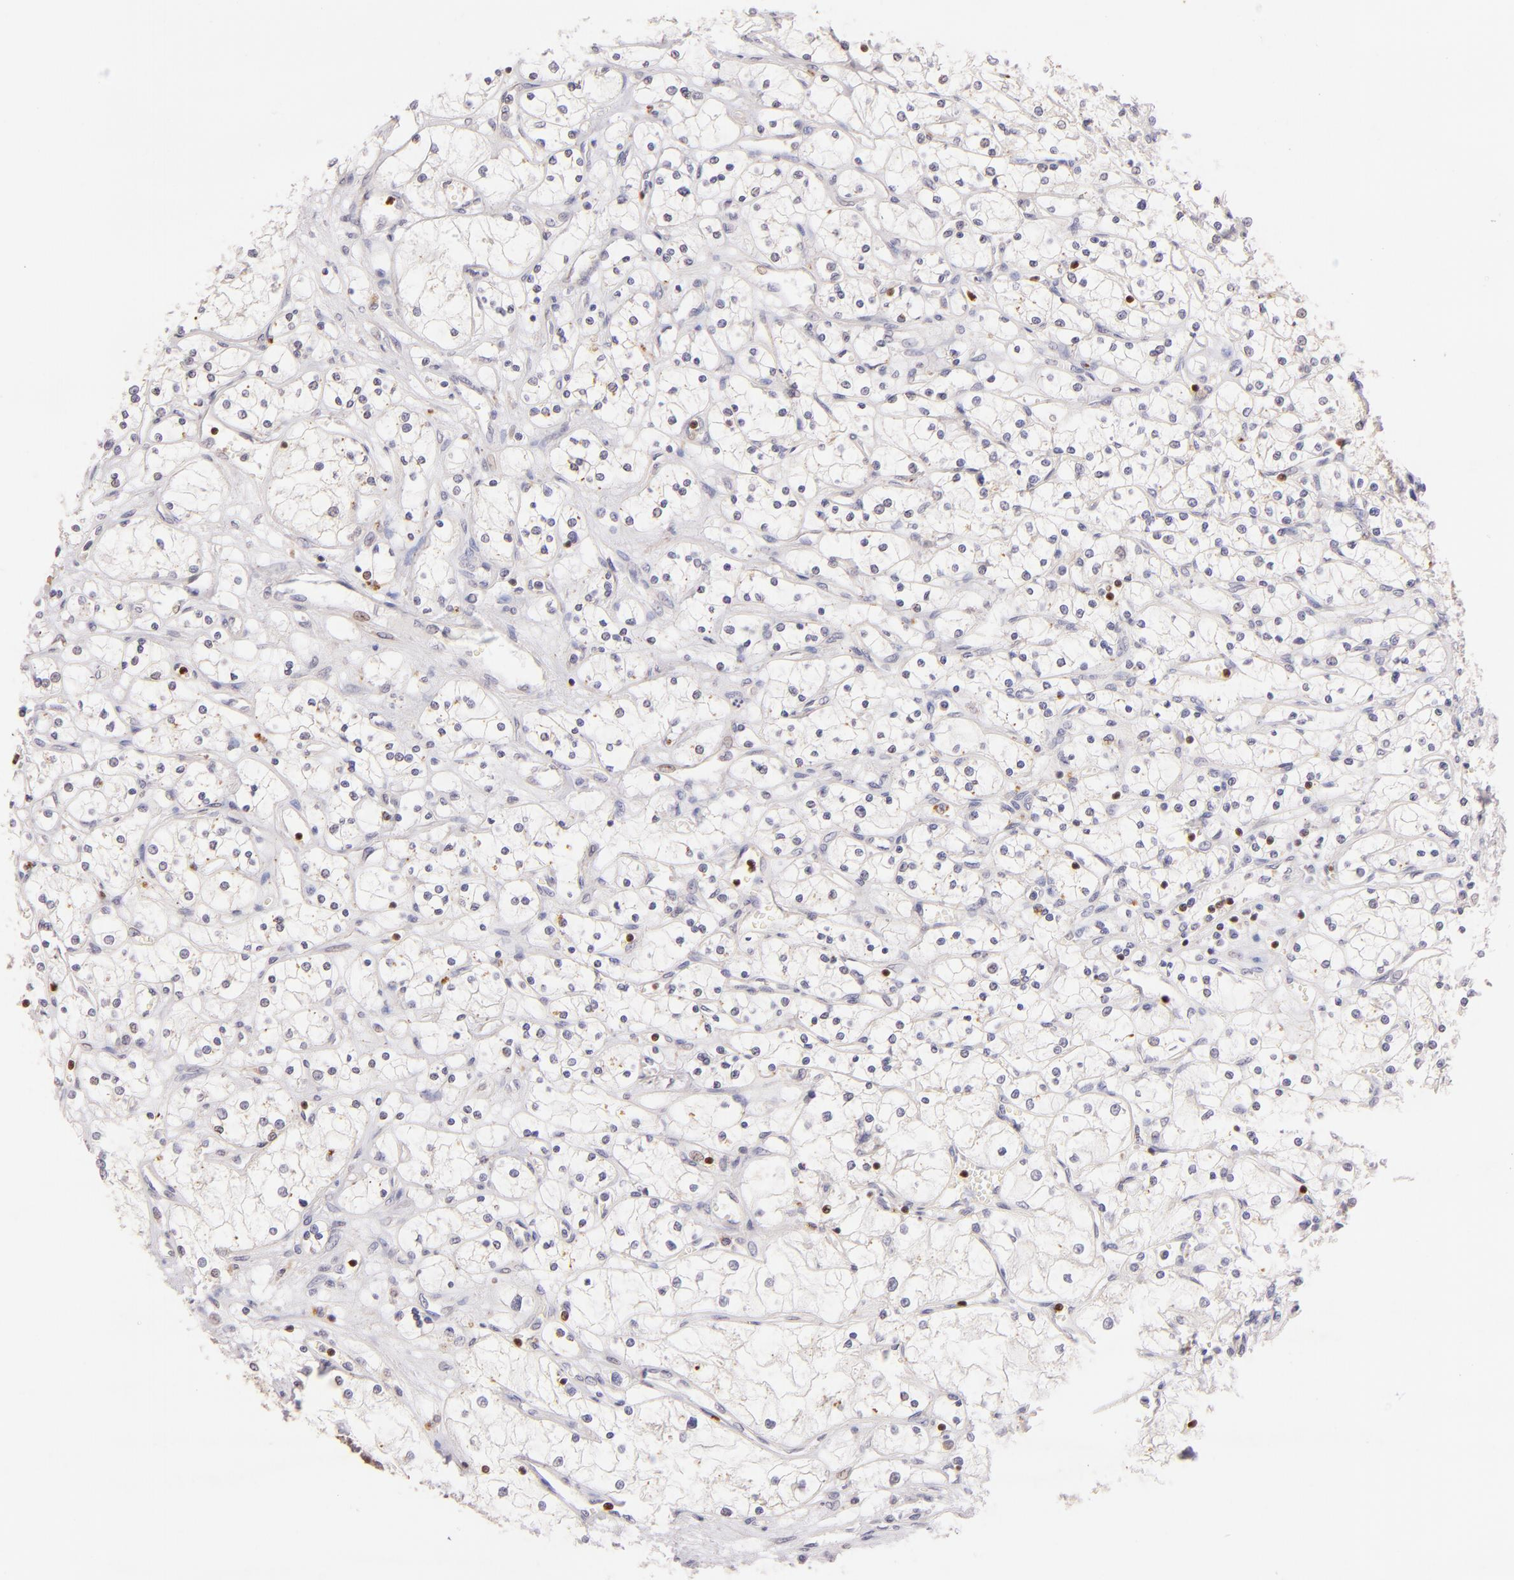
{"staining": {"intensity": "negative", "quantity": "none", "location": "none"}, "tissue": "renal cancer", "cell_type": "Tumor cells", "image_type": "cancer", "snomed": [{"axis": "morphology", "description": "Adenocarcinoma, NOS"}, {"axis": "topography", "description": "Kidney"}], "caption": "DAB (3,3'-diaminobenzidine) immunohistochemical staining of renal cancer reveals no significant expression in tumor cells.", "gene": "ZAP70", "patient": {"sex": "male", "age": 61}}